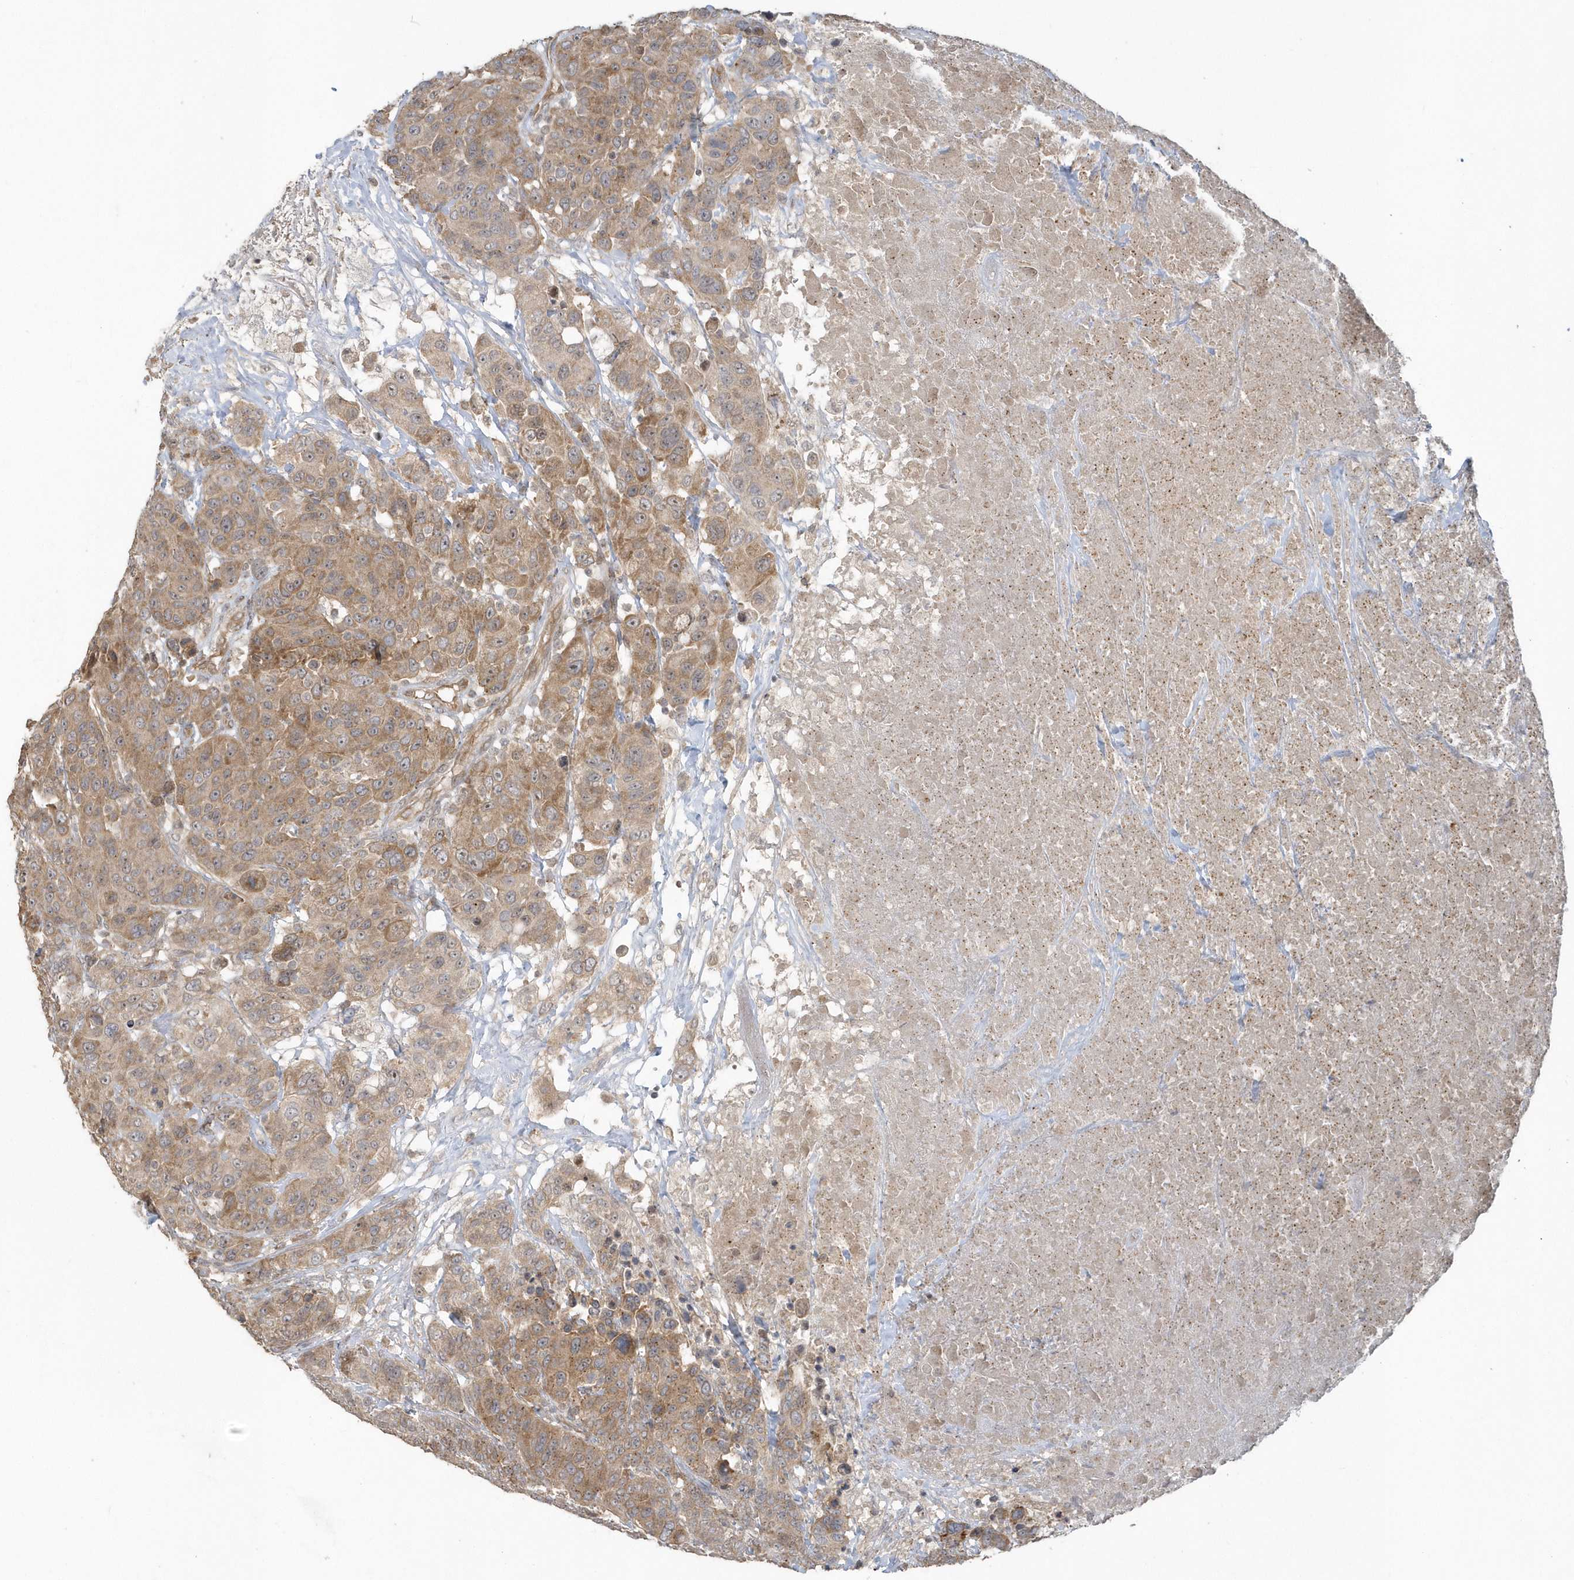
{"staining": {"intensity": "moderate", "quantity": ">75%", "location": "cytoplasmic/membranous"}, "tissue": "breast cancer", "cell_type": "Tumor cells", "image_type": "cancer", "snomed": [{"axis": "morphology", "description": "Duct carcinoma"}, {"axis": "topography", "description": "Breast"}], "caption": "Immunohistochemical staining of human intraductal carcinoma (breast) shows medium levels of moderate cytoplasmic/membranous protein staining in approximately >75% of tumor cells.", "gene": "STIM2", "patient": {"sex": "female", "age": 37}}